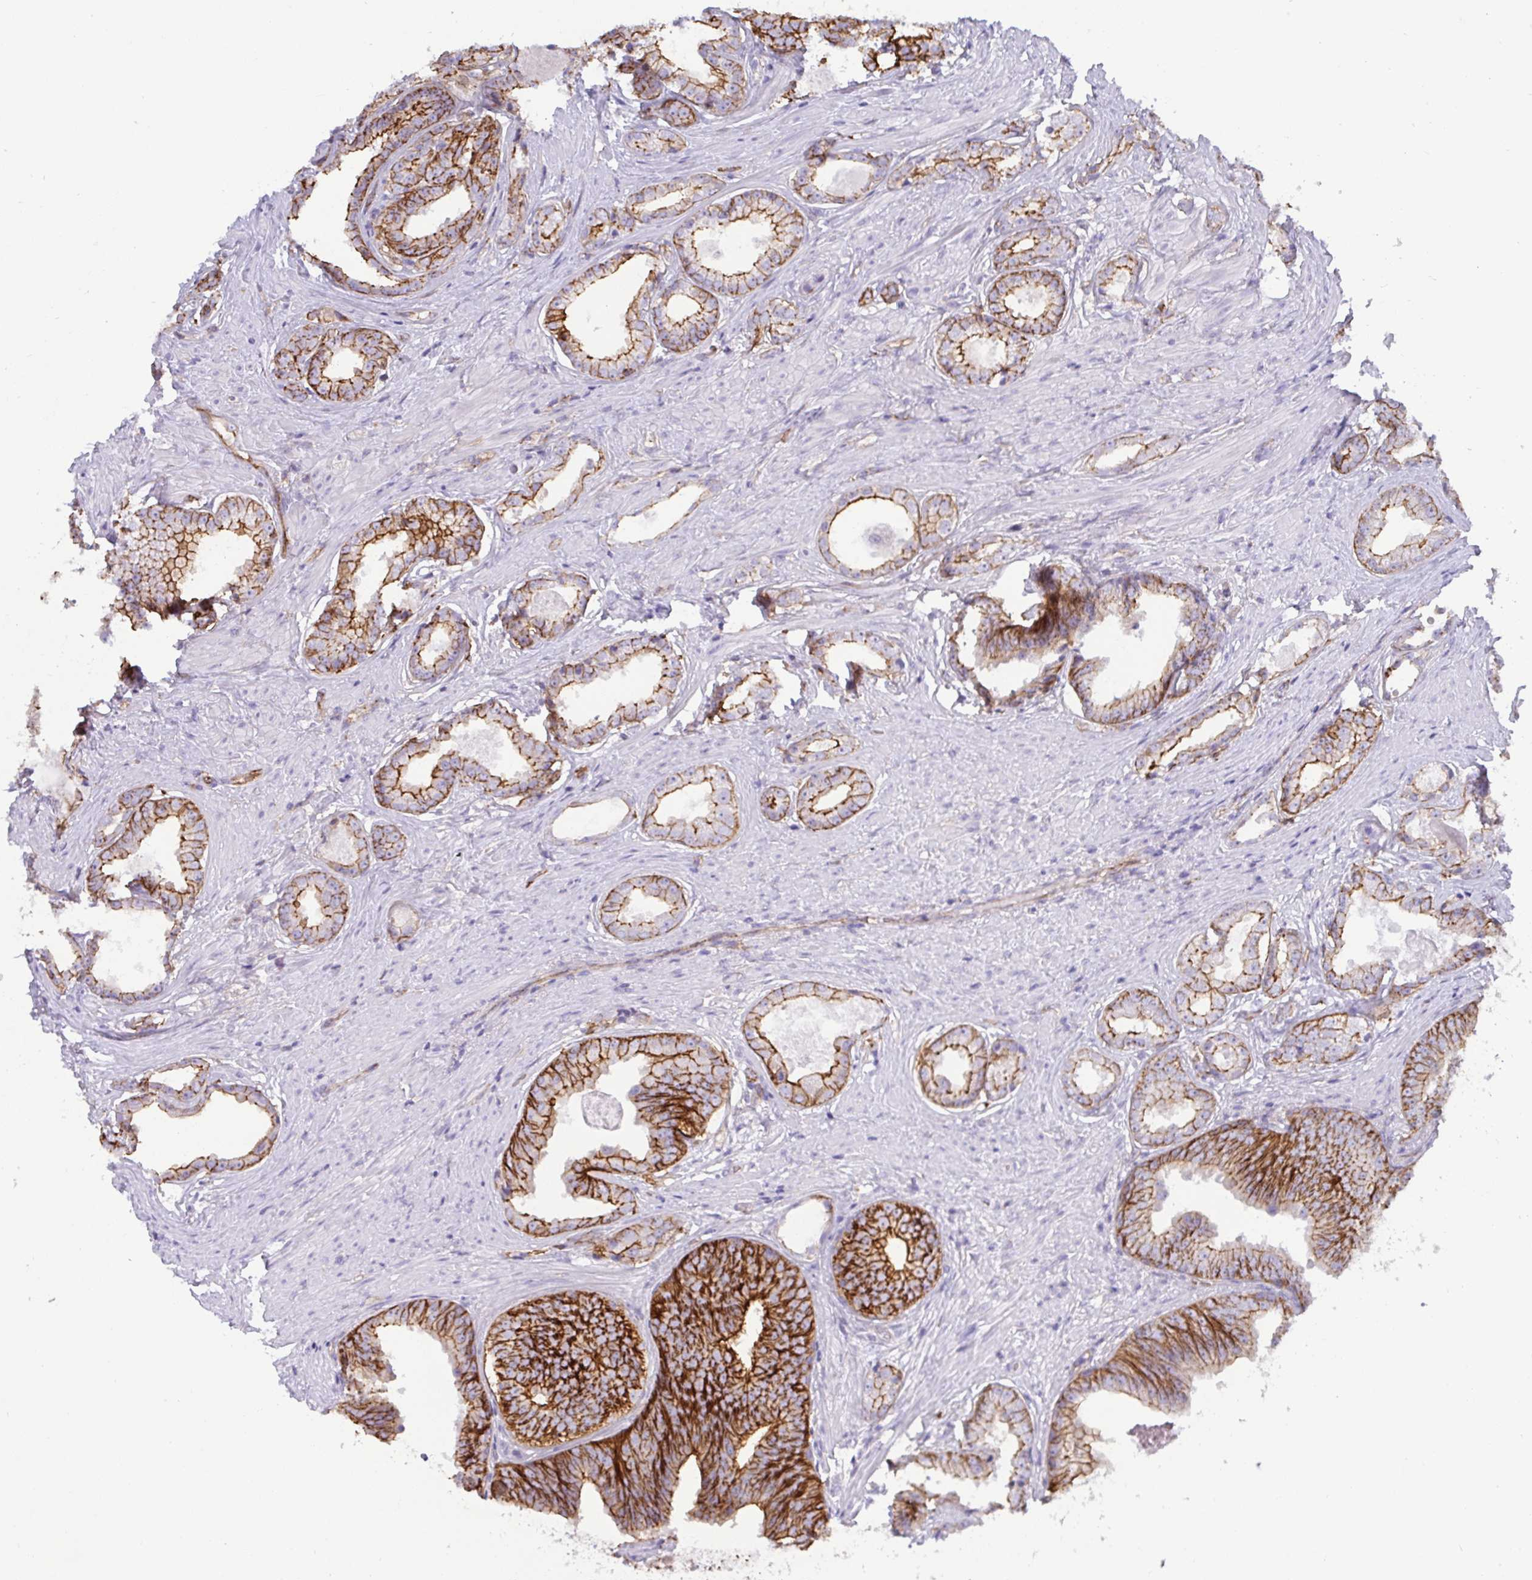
{"staining": {"intensity": "moderate", "quantity": ">75%", "location": "cytoplasmic/membranous"}, "tissue": "prostate cancer", "cell_type": "Tumor cells", "image_type": "cancer", "snomed": [{"axis": "morphology", "description": "Adenocarcinoma, Low grade"}, {"axis": "topography", "description": "Prostate"}], "caption": "Immunohistochemical staining of human prostate low-grade adenocarcinoma shows medium levels of moderate cytoplasmic/membranous positivity in approximately >75% of tumor cells. Nuclei are stained in blue.", "gene": "LIMA1", "patient": {"sex": "male", "age": 65}}